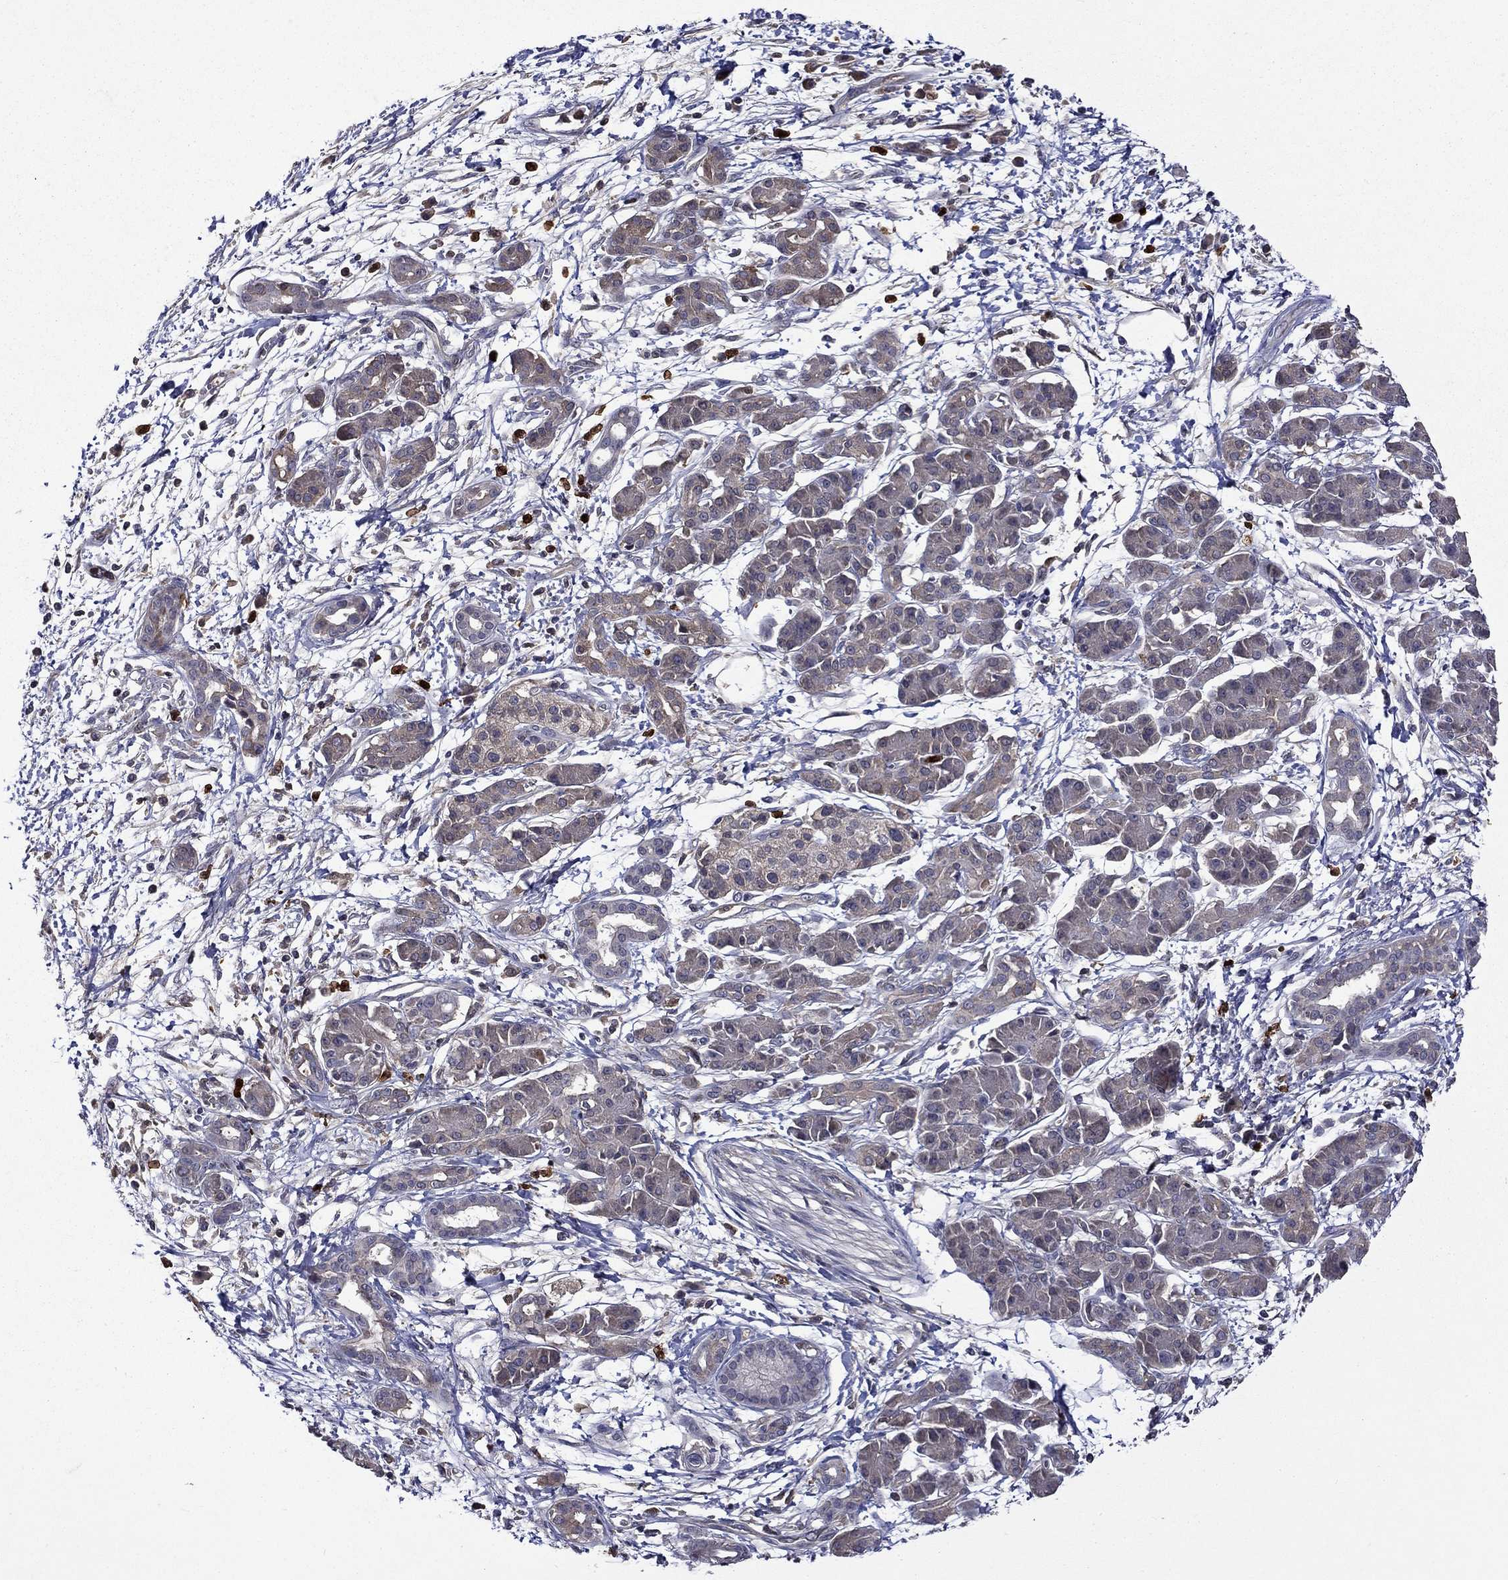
{"staining": {"intensity": "negative", "quantity": "none", "location": "none"}, "tissue": "pancreatic cancer", "cell_type": "Tumor cells", "image_type": "cancer", "snomed": [{"axis": "morphology", "description": "Adenocarcinoma, NOS"}, {"axis": "topography", "description": "Pancreas"}], "caption": "Immunohistochemistry (IHC) photomicrograph of neoplastic tissue: human pancreatic cancer (adenocarcinoma) stained with DAB exhibits no significant protein positivity in tumor cells. The staining was performed using DAB to visualize the protein expression in brown, while the nuclei were stained in blue with hematoxylin (Magnification: 20x).", "gene": "SATB1", "patient": {"sex": "male", "age": 72}}